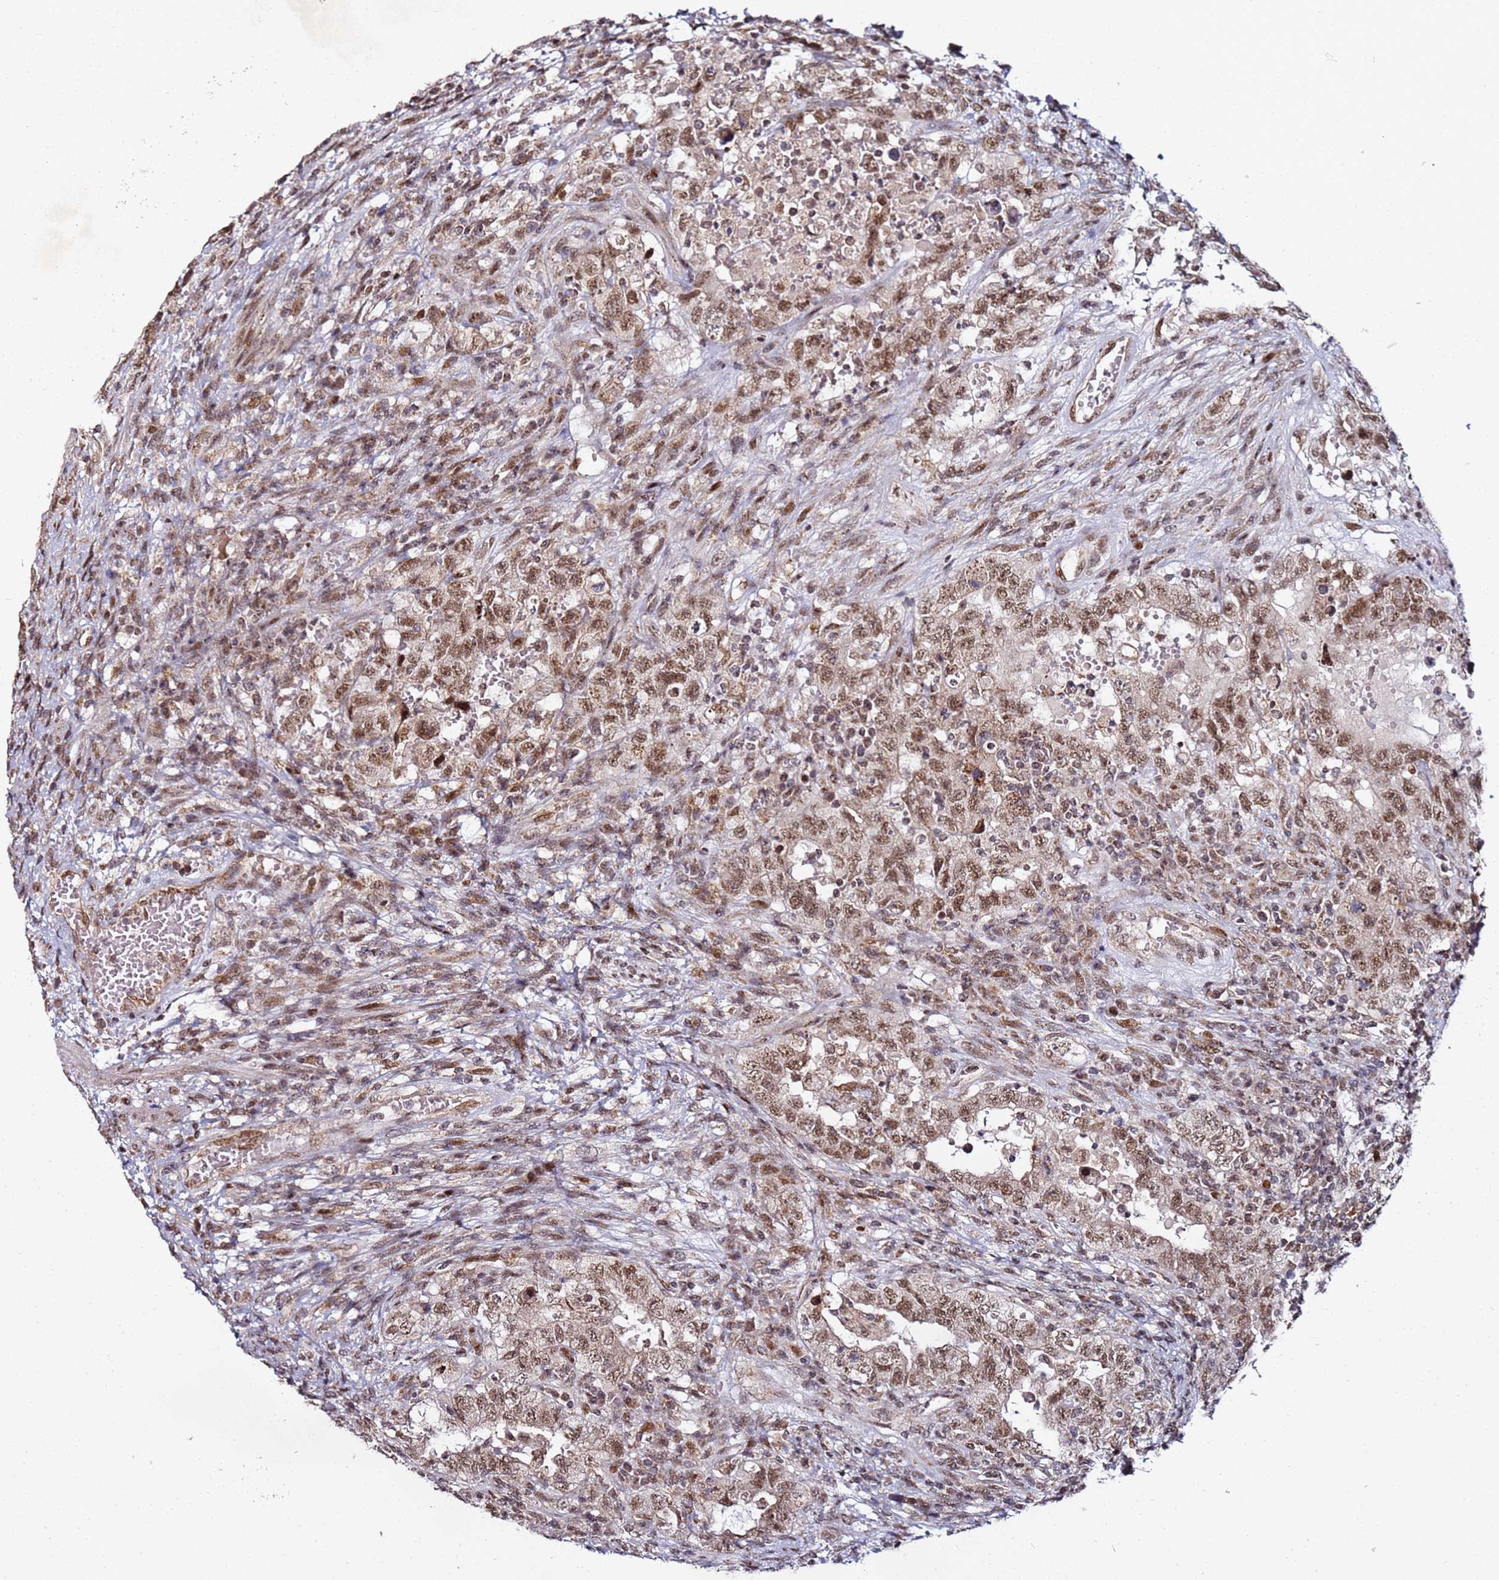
{"staining": {"intensity": "moderate", "quantity": ">75%", "location": "nuclear"}, "tissue": "testis cancer", "cell_type": "Tumor cells", "image_type": "cancer", "snomed": [{"axis": "morphology", "description": "Carcinoma, Embryonal, NOS"}, {"axis": "topography", "description": "Testis"}], "caption": "Immunohistochemical staining of human embryonal carcinoma (testis) displays medium levels of moderate nuclear staining in approximately >75% of tumor cells.", "gene": "TP53AIP1", "patient": {"sex": "male", "age": 26}}